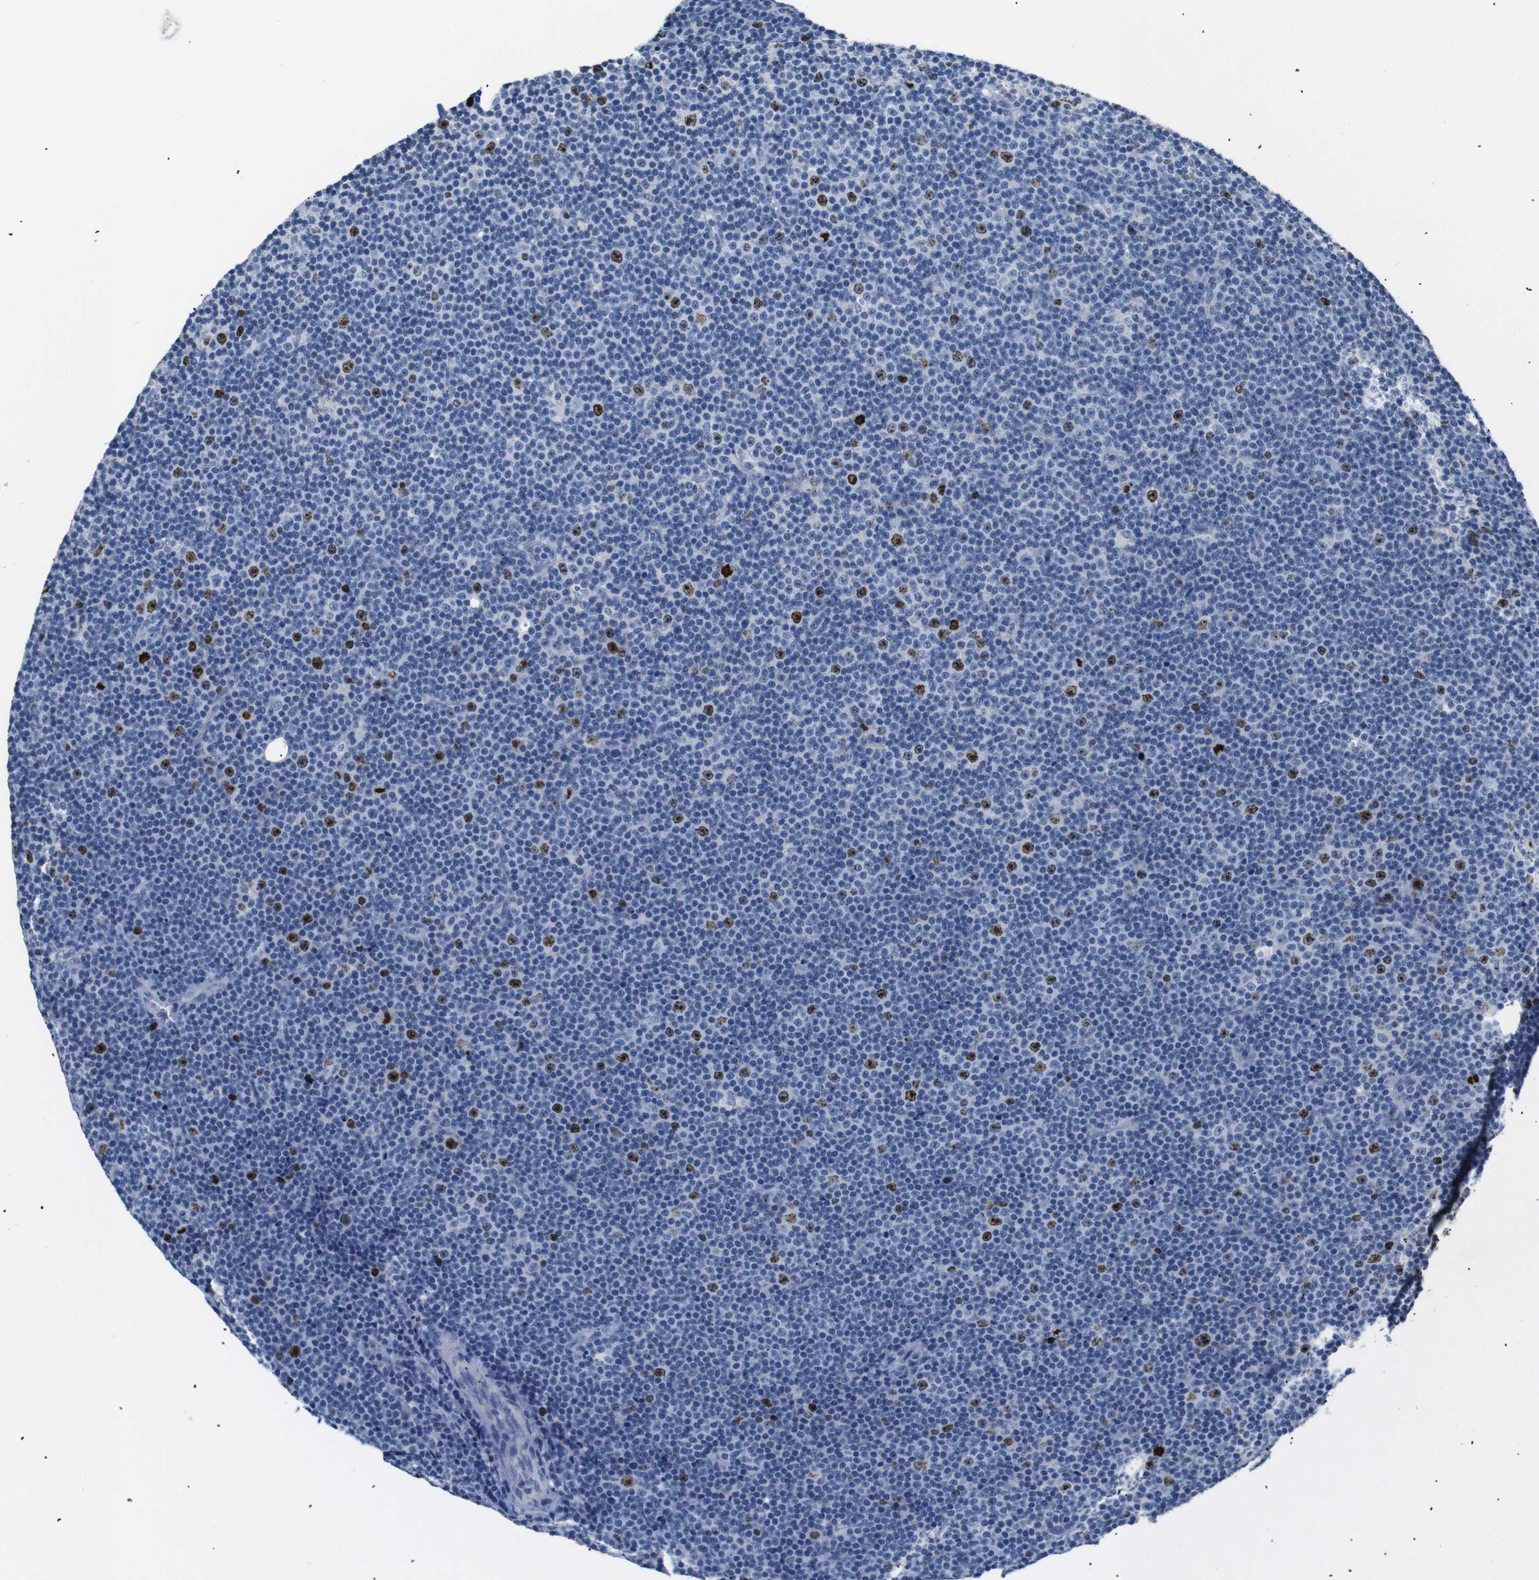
{"staining": {"intensity": "strong", "quantity": "25%-75%", "location": "nuclear"}, "tissue": "lymphoma", "cell_type": "Tumor cells", "image_type": "cancer", "snomed": [{"axis": "morphology", "description": "Malignant lymphoma, non-Hodgkin's type, Low grade"}, {"axis": "topography", "description": "Lymph node"}], "caption": "IHC (DAB) staining of human malignant lymphoma, non-Hodgkin's type (low-grade) displays strong nuclear protein expression in about 25%-75% of tumor cells.", "gene": "INCENP", "patient": {"sex": "female", "age": 67}}